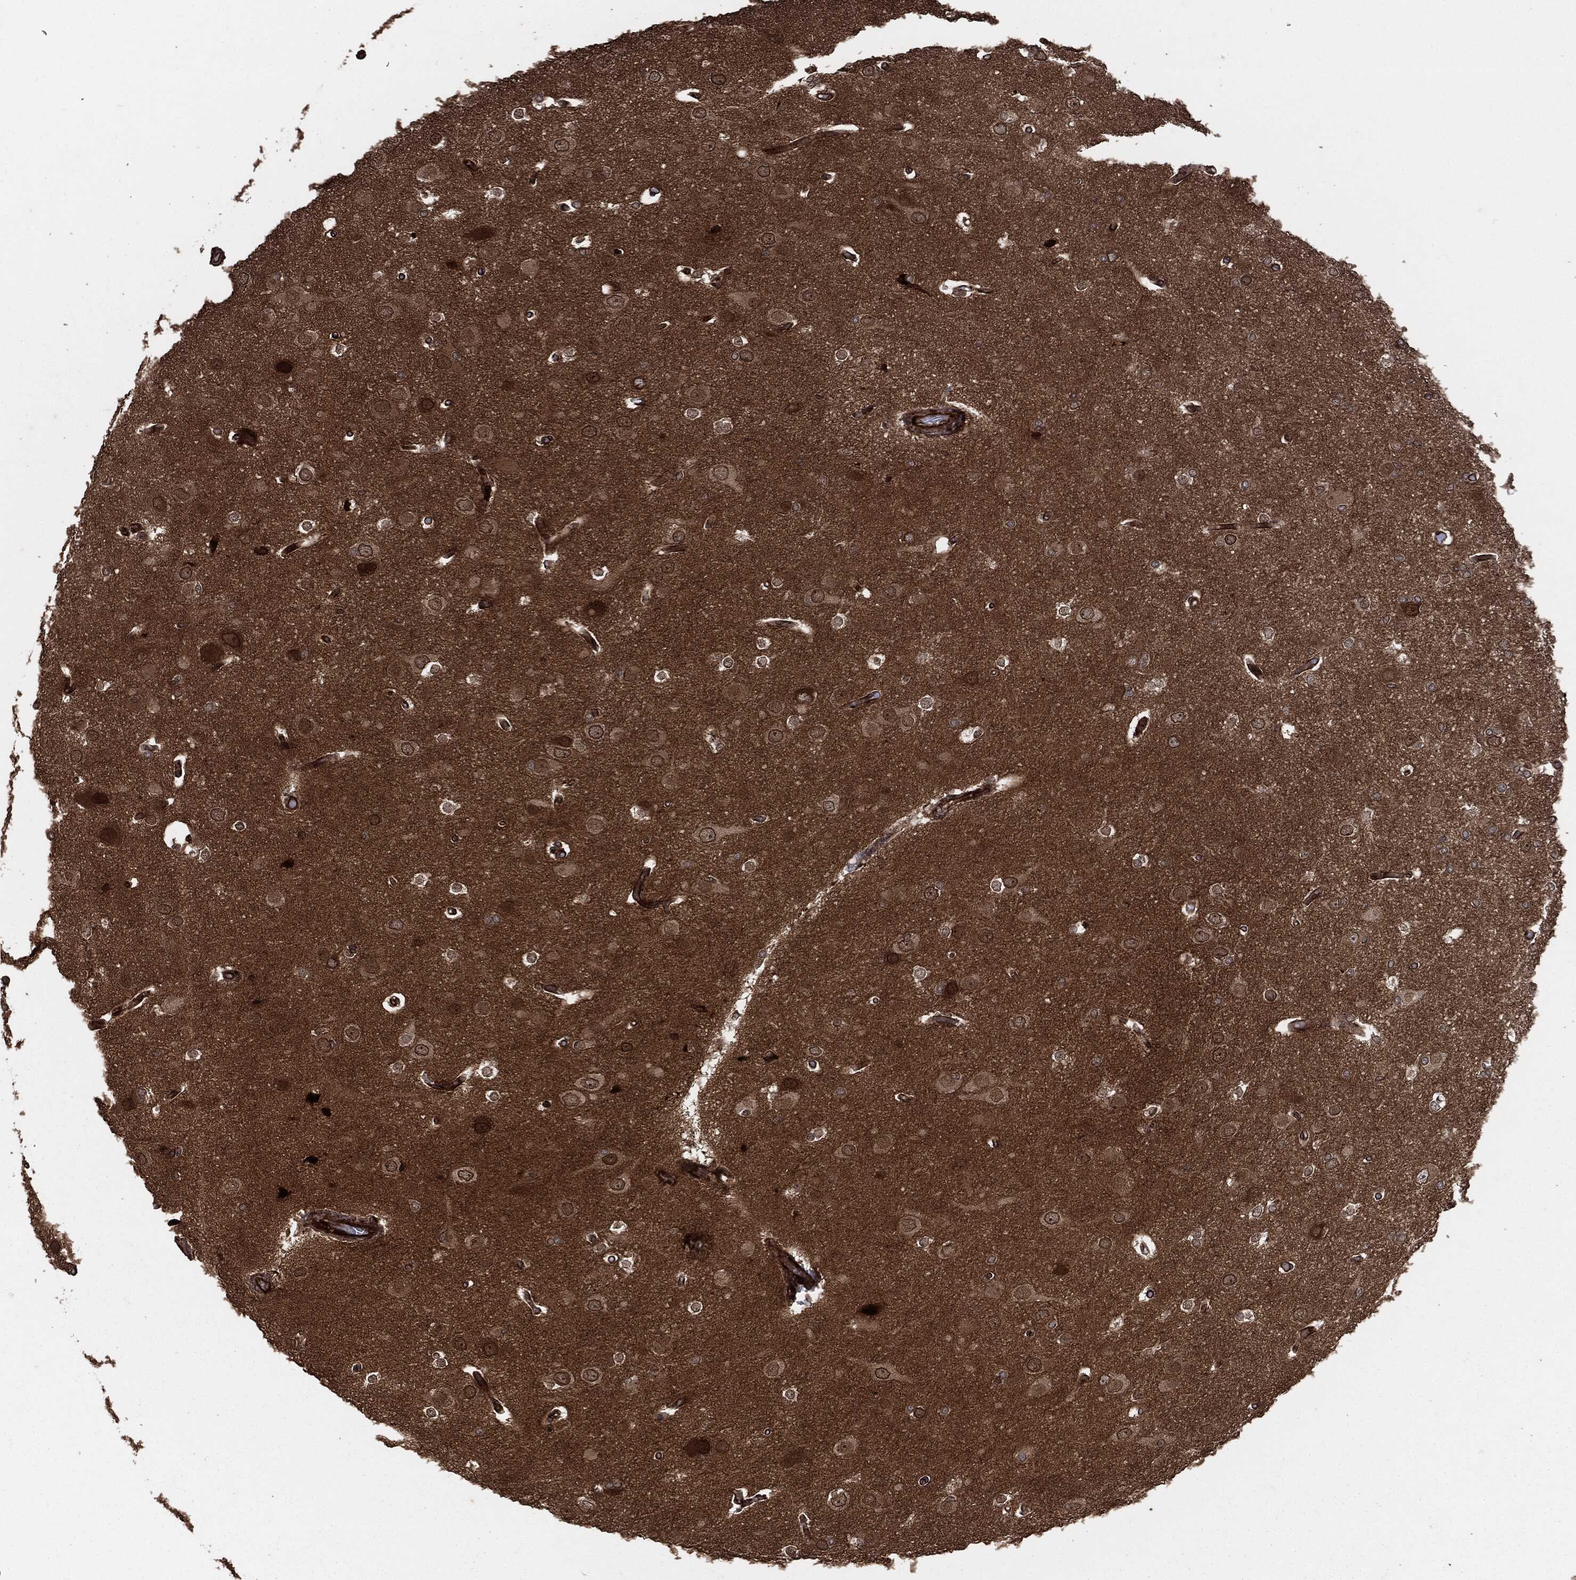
{"staining": {"intensity": "strong", "quantity": "25%-75%", "location": "cytoplasmic/membranous"}, "tissue": "cerebral cortex", "cell_type": "Endothelial cells", "image_type": "normal", "snomed": [{"axis": "morphology", "description": "Normal tissue, NOS"}, {"axis": "morphology", "description": "Inflammation, NOS"}, {"axis": "topography", "description": "Cerebral cortex"}], "caption": "The histopathology image reveals a brown stain indicating the presence of a protein in the cytoplasmic/membranous of endothelial cells in cerebral cortex. The staining was performed using DAB (3,3'-diaminobenzidine) to visualize the protein expression in brown, while the nuclei were stained in blue with hematoxylin (Magnification: 20x).", "gene": "IFIT1", "patient": {"sex": "male", "age": 6}}